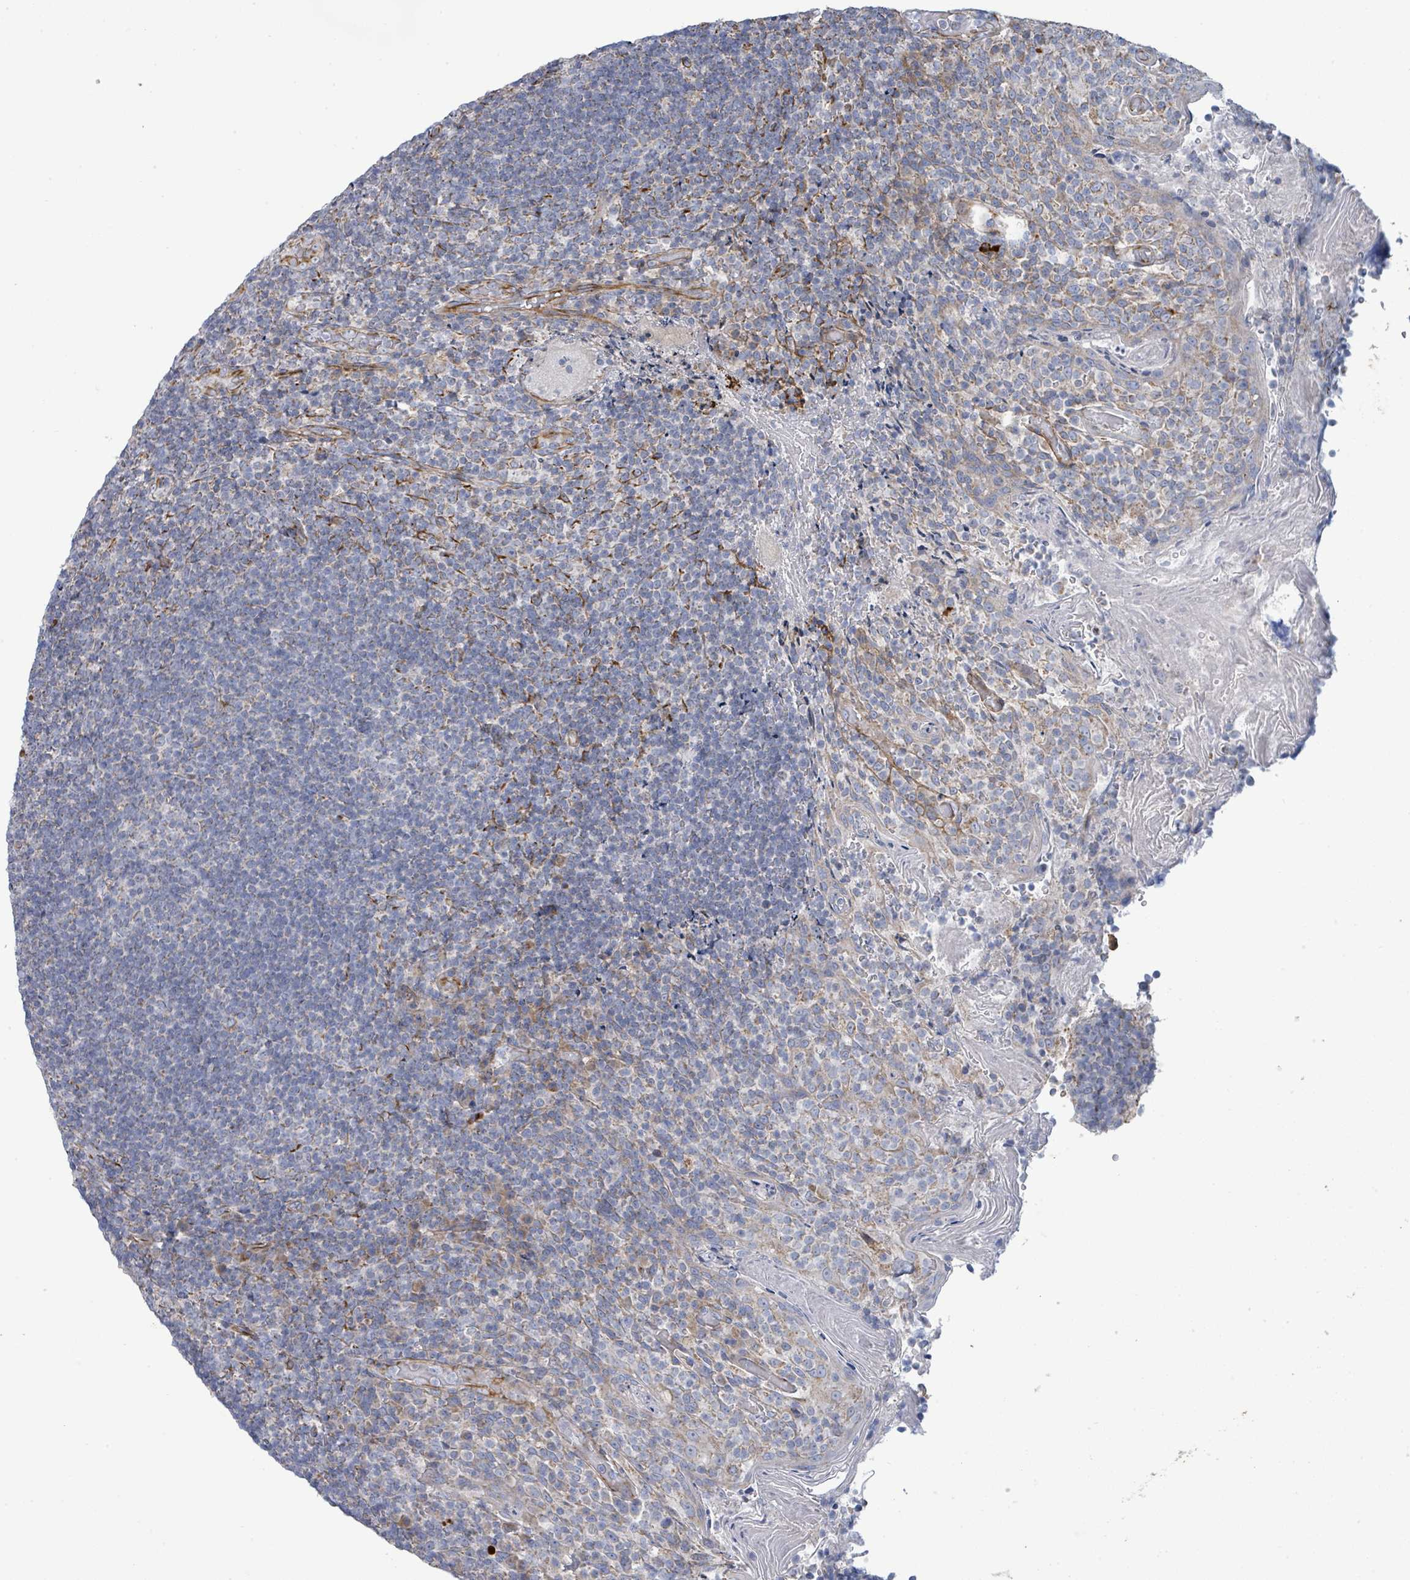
{"staining": {"intensity": "negative", "quantity": "none", "location": "none"}, "tissue": "tonsil", "cell_type": "Germinal center cells", "image_type": "normal", "snomed": [{"axis": "morphology", "description": "Normal tissue, NOS"}, {"axis": "topography", "description": "Tonsil"}], "caption": "An immunohistochemistry image of benign tonsil is shown. There is no staining in germinal center cells of tonsil. (Brightfield microscopy of DAB (3,3'-diaminobenzidine) immunohistochemistry (IHC) at high magnification).", "gene": "ALG12", "patient": {"sex": "female", "age": 10}}